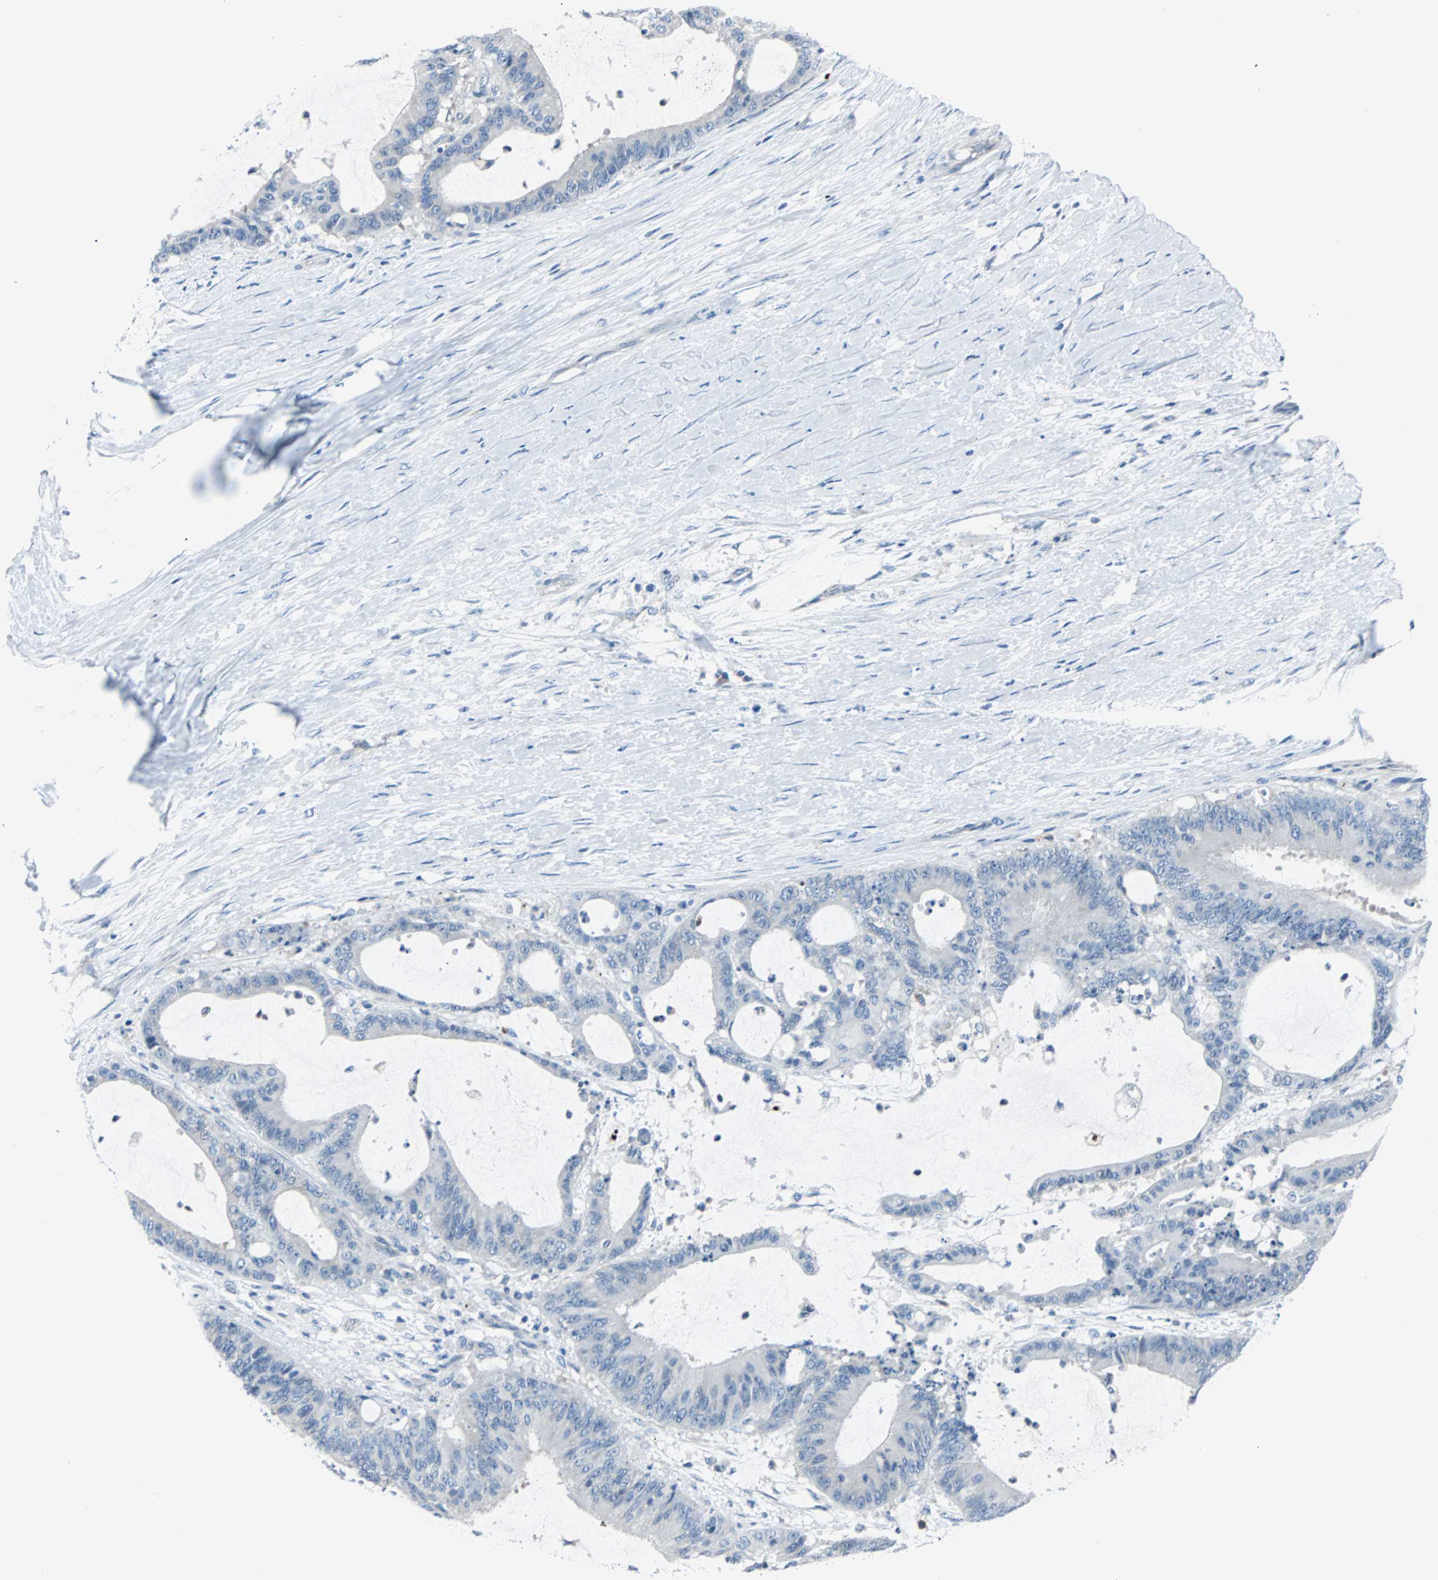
{"staining": {"intensity": "negative", "quantity": "none", "location": "none"}, "tissue": "liver cancer", "cell_type": "Tumor cells", "image_type": "cancer", "snomed": [{"axis": "morphology", "description": "Cholangiocarcinoma"}, {"axis": "topography", "description": "Liver"}], "caption": "This is an immunohistochemistry (IHC) image of human liver cancer. There is no staining in tumor cells.", "gene": "RASA1", "patient": {"sex": "female", "age": 73}}